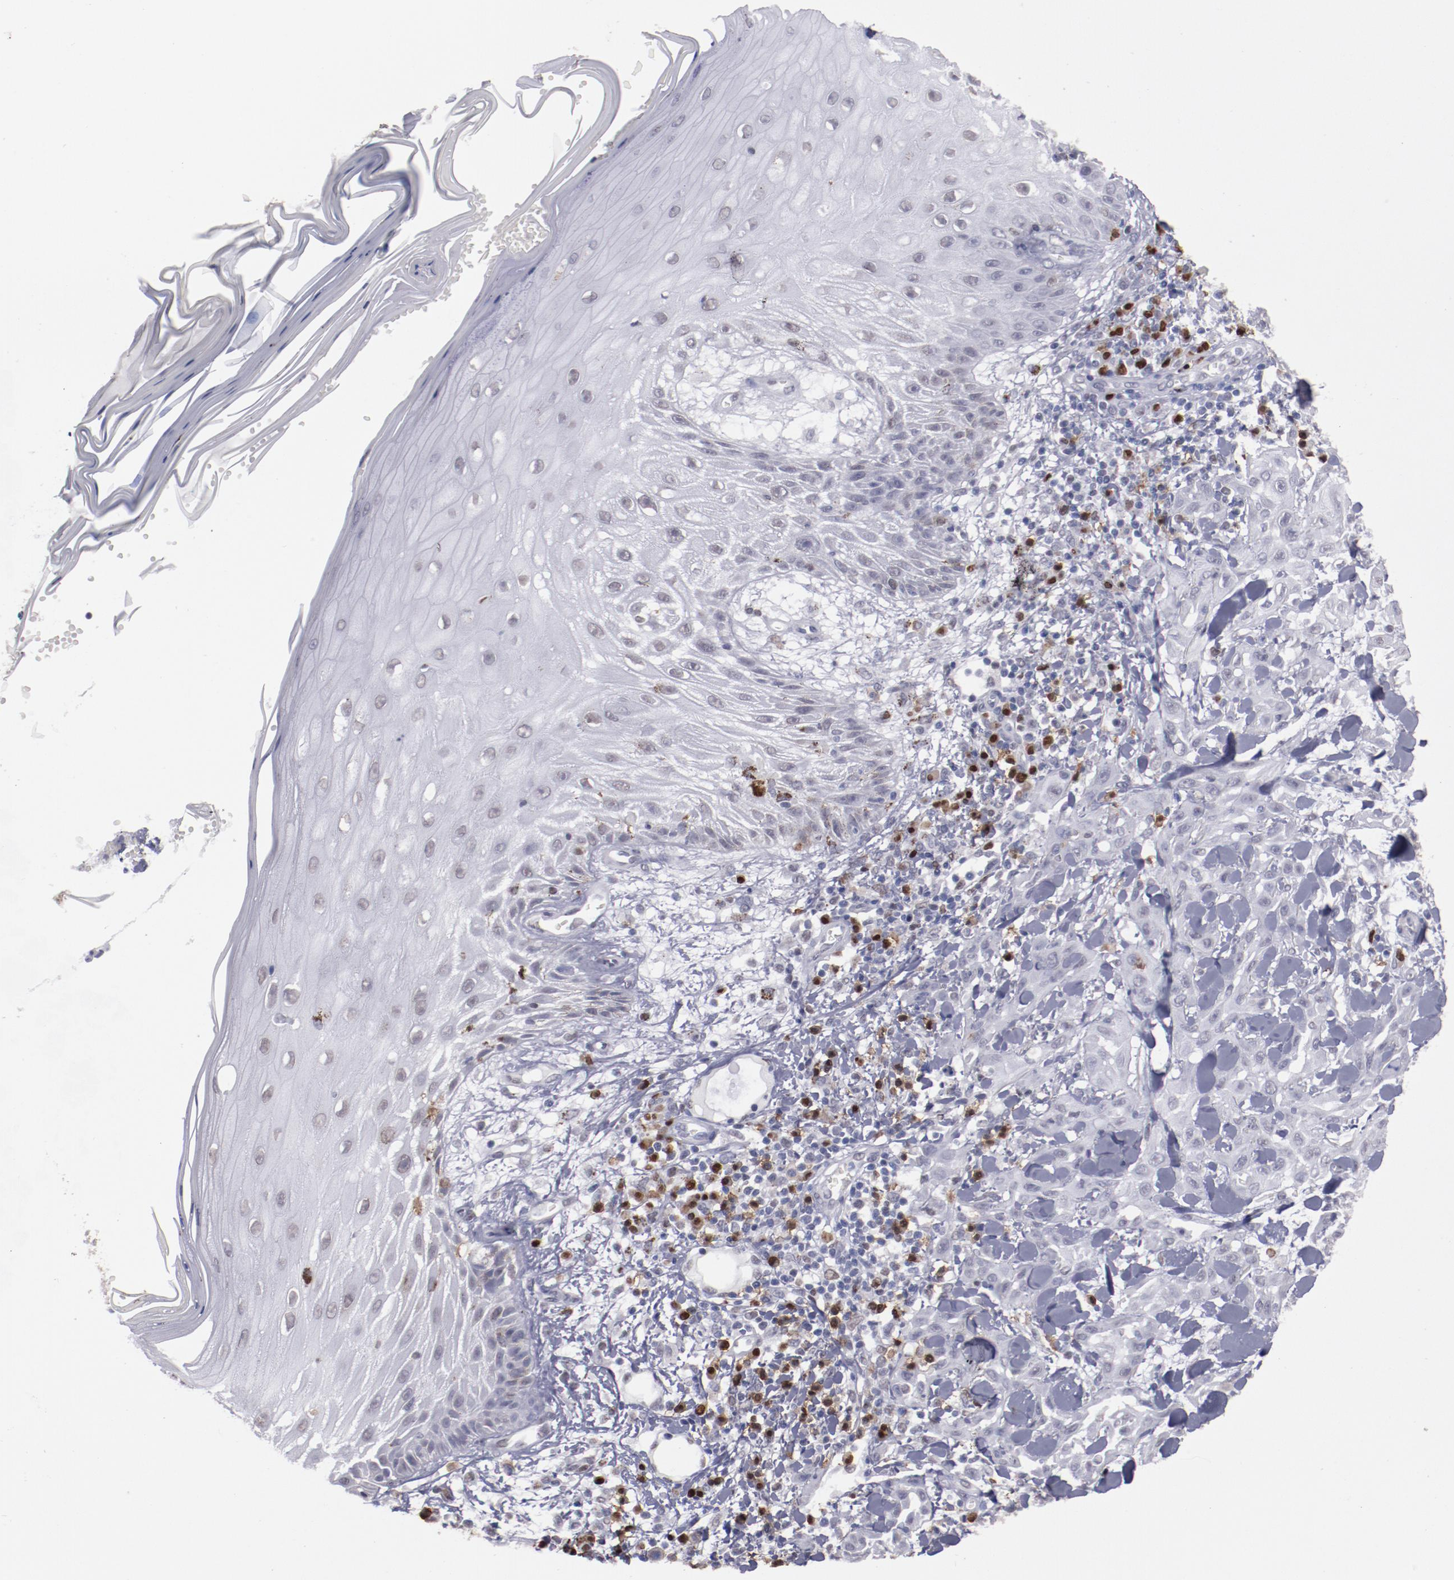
{"staining": {"intensity": "negative", "quantity": "none", "location": "none"}, "tissue": "skin cancer", "cell_type": "Tumor cells", "image_type": "cancer", "snomed": [{"axis": "morphology", "description": "Squamous cell carcinoma, NOS"}, {"axis": "topography", "description": "Skin"}], "caption": "The IHC micrograph has no significant staining in tumor cells of skin cancer tissue.", "gene": "IRF4", "patient": {"sex": "male", "age": 24}}